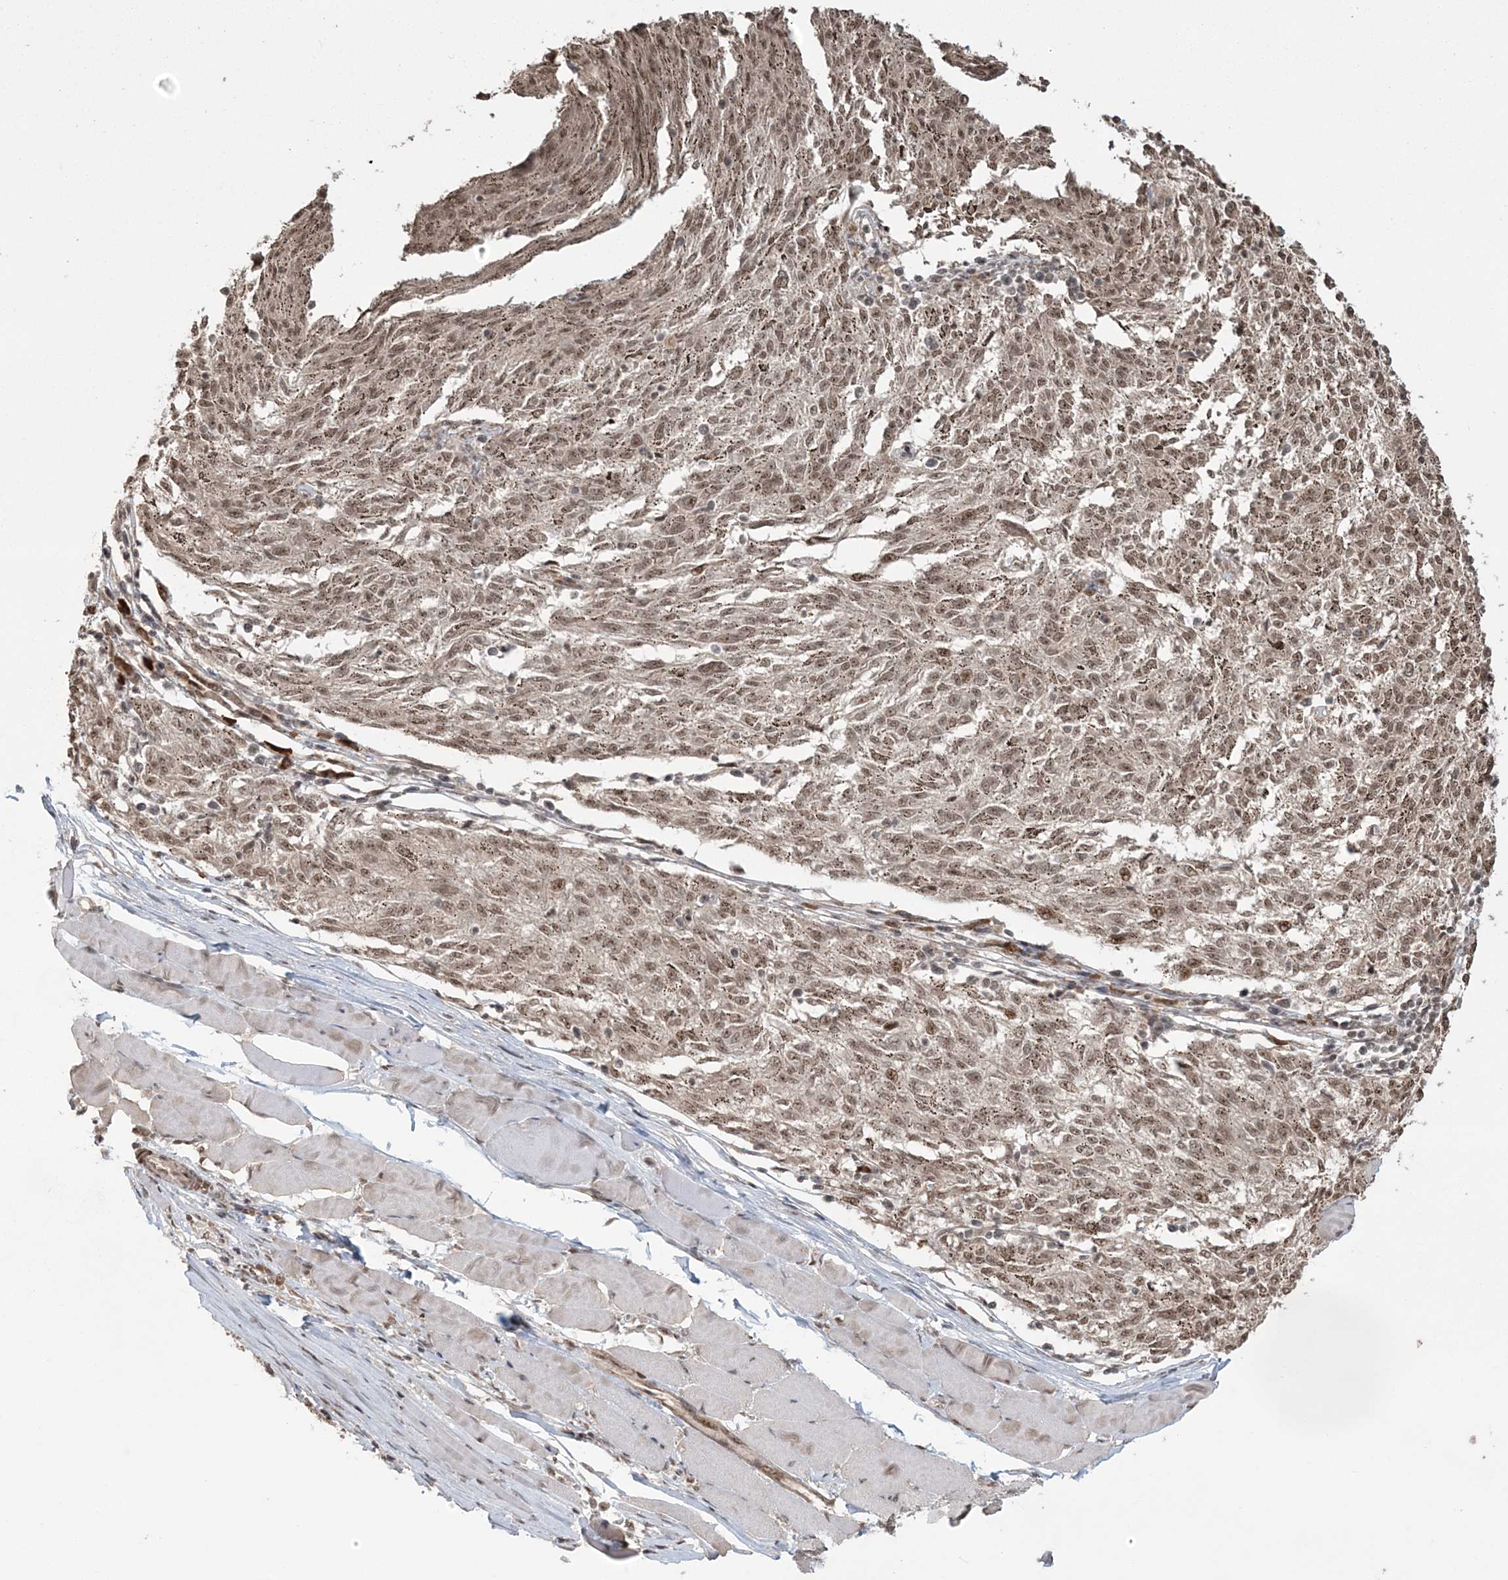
{"staining": {"intensity": "moderate", "quantity": ">75%", "location": "nuclear"}, "tissue": "melanoma", "cell_type": "Tumor cells", "image_type": "cancer", "snomed": [{"axis": "morphology", "description": "Malignant melanoma, NOS"}, {"axis": "topography", "description": "Skin"}], "caption": "Protein analysis of malignant melanoma tissue demonstrates moderate nuclear expression in about >75% of tumor cells.", "gene": "EPB41L4A", "patient": {"sex": "female", "age": 72}}